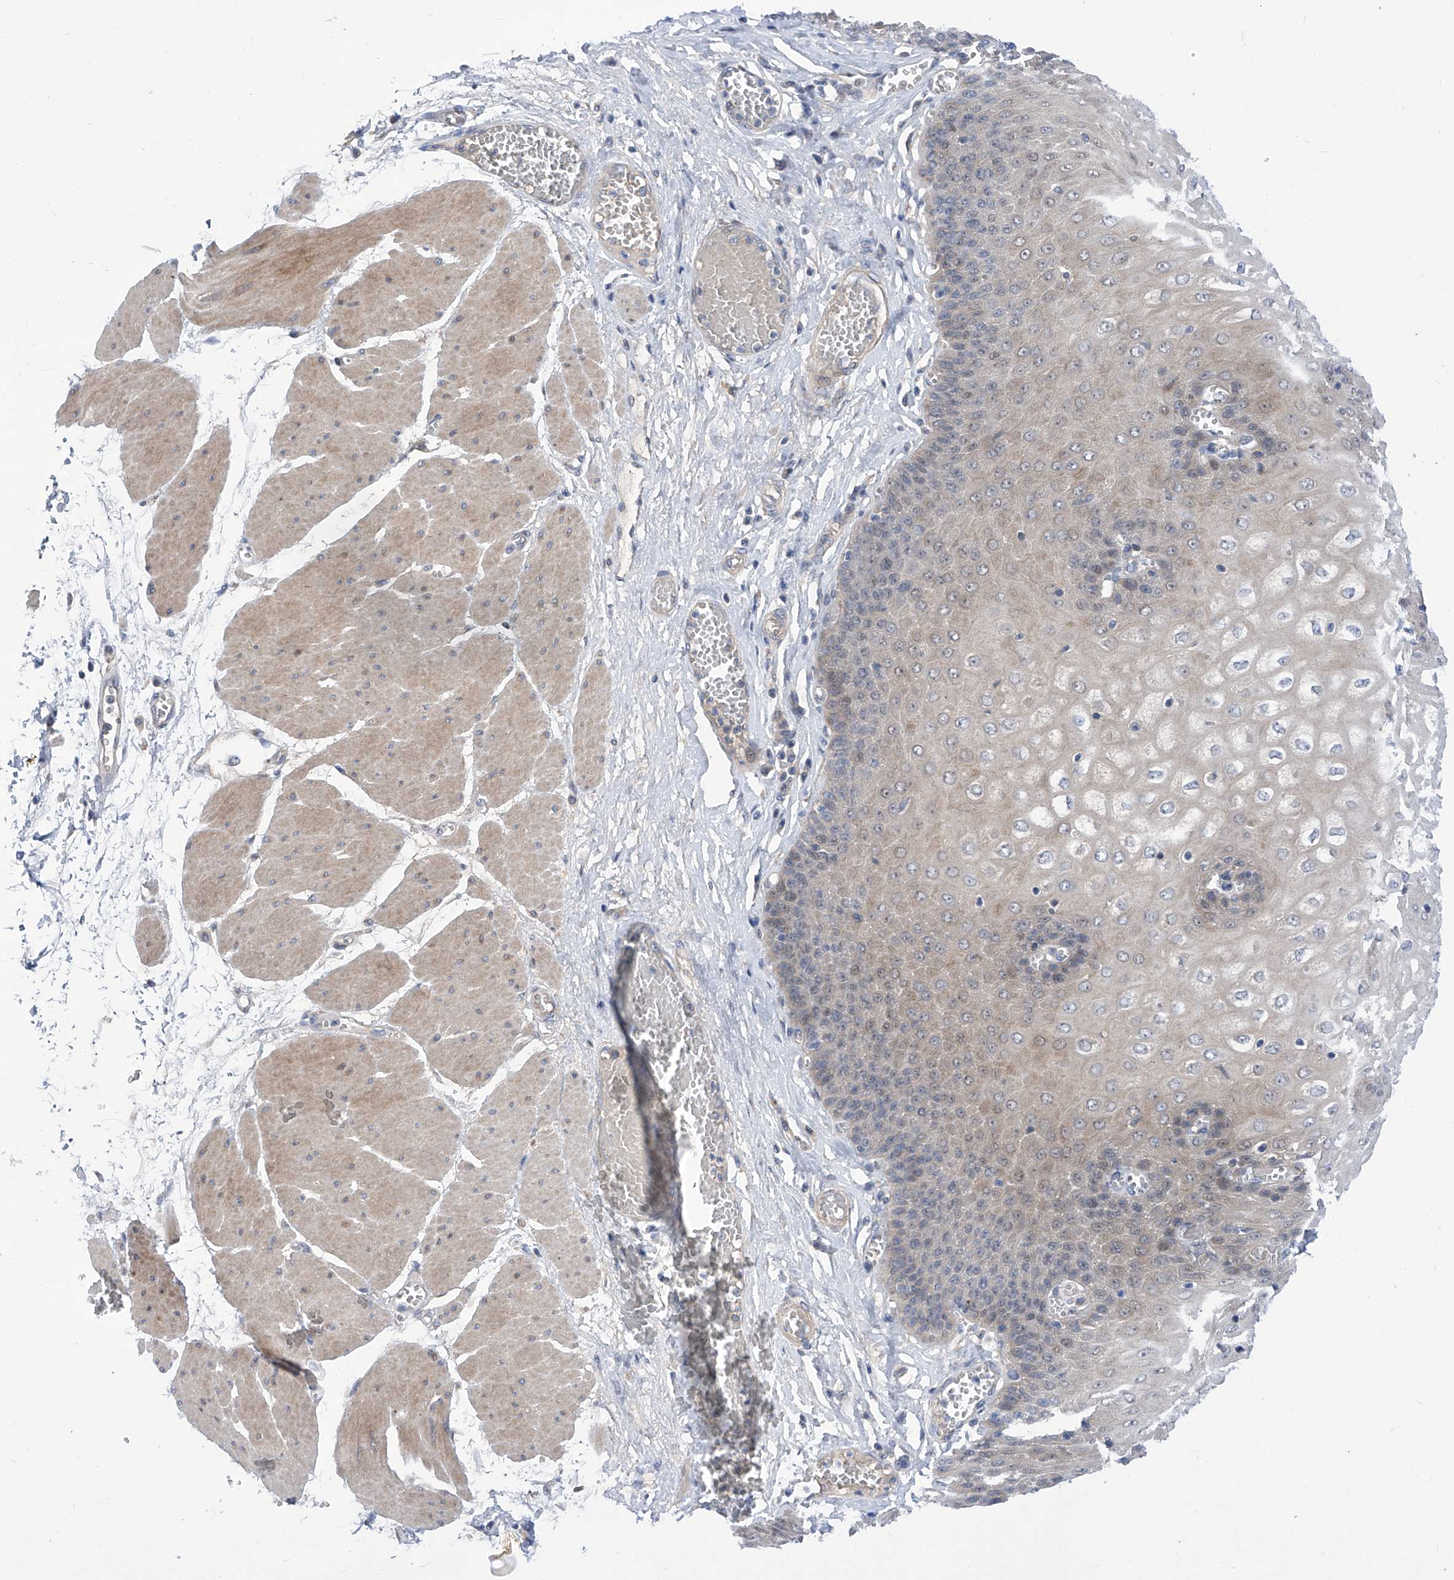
{"staining": {"intensity": "moderate", "quantity": "<25%", "location": "cytoplasmic/membranous,nuclear"}, "tissue": "esophagus", "cell_type": "Squamous epithelial cells", "image_type": "normal", "snomed": [{"axis": "morphology", "description": "Normal tissue, NOS"}, {"axis": "topography", "description": "Esophagus"}], "caption": "The histopathology image shows staining of normal esophagus, revealing moderate cytoplasmic/membranous,nuclear protein positivity (brown color) within squamous epithelial cells.", "gene": "SRBD1", "patient": {"sex": "male", "age": 60}}